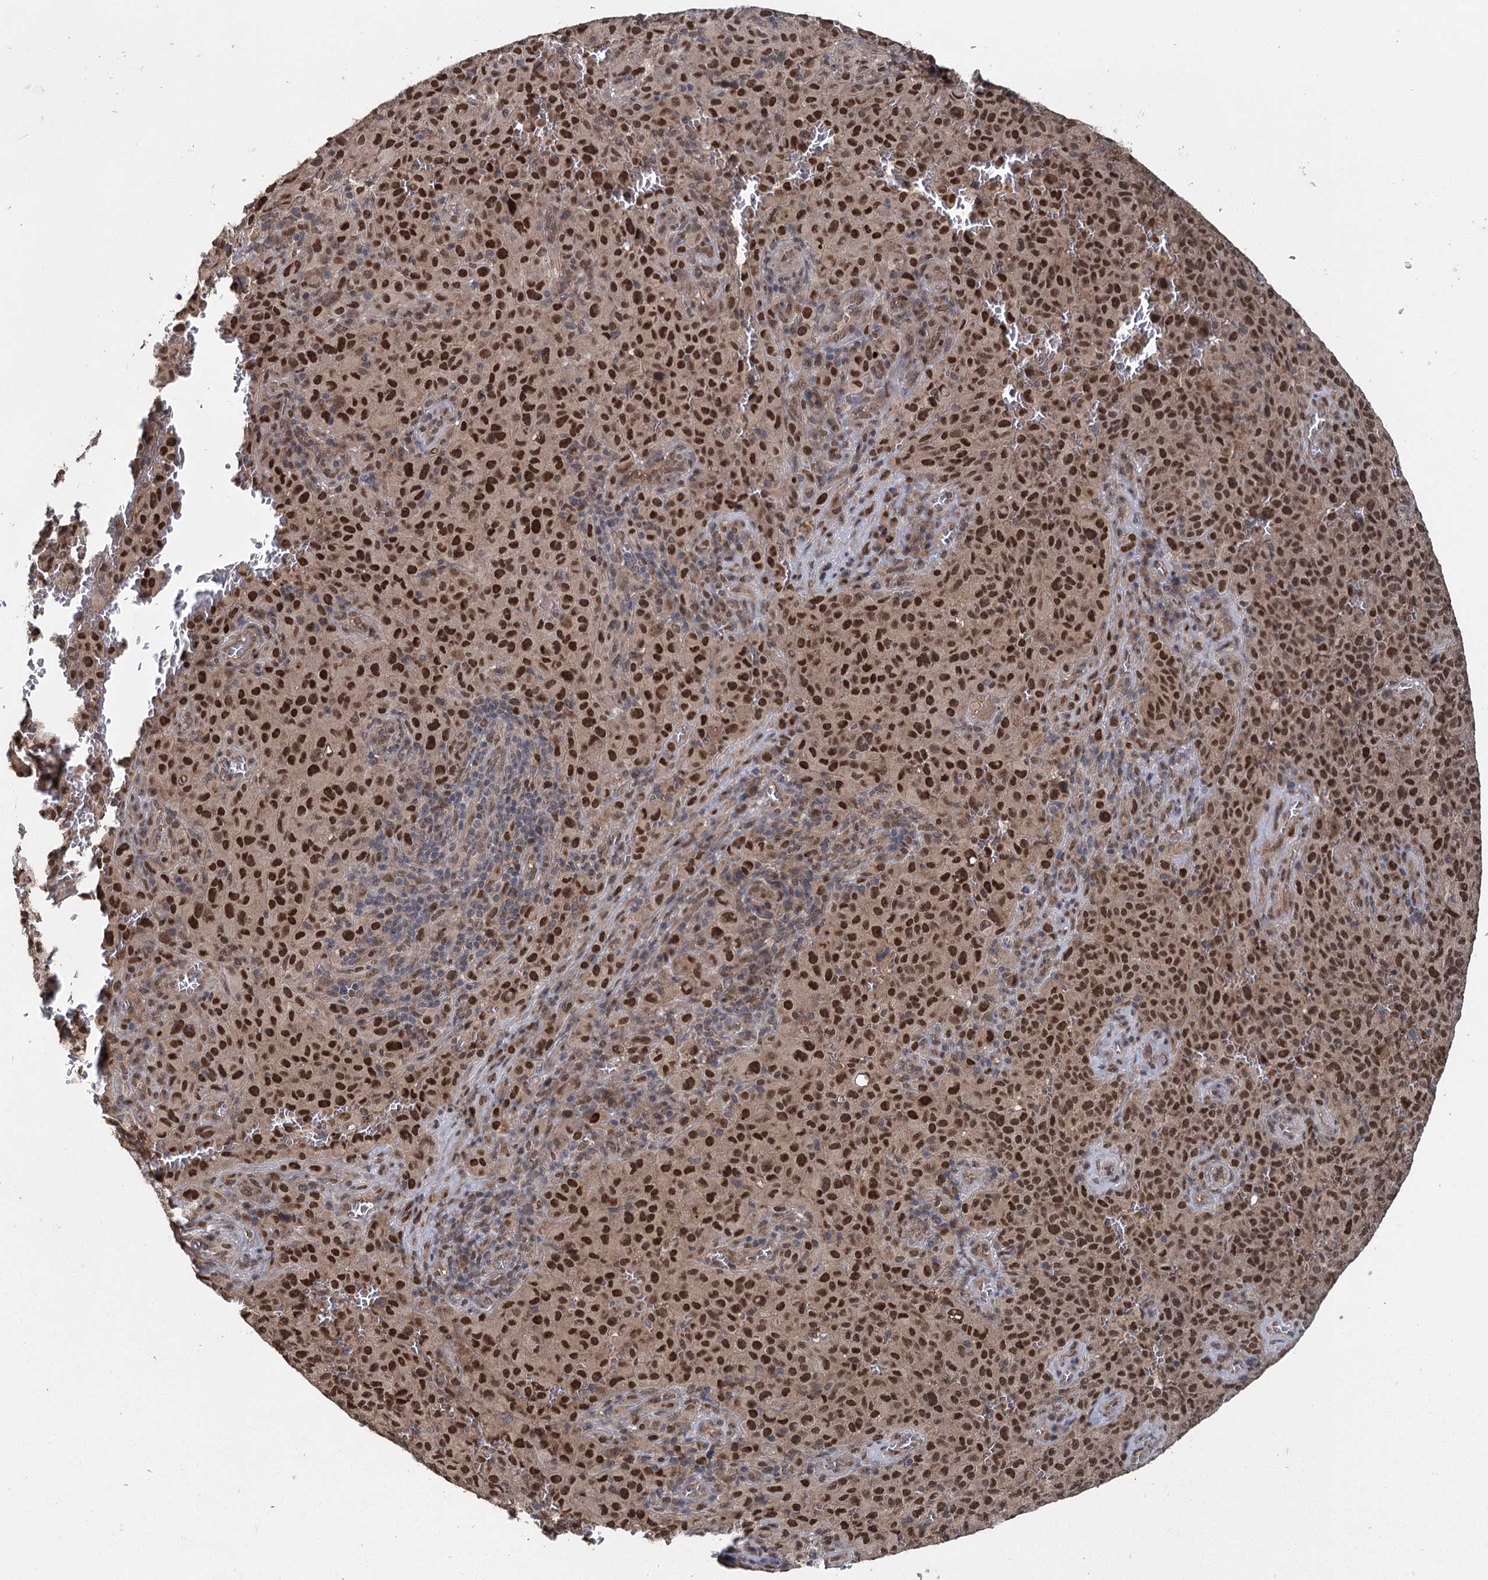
{"staining": {"intensity": "strong", "quantity": ">75%", "location": "nuclear"}, "tissue": "melanoma", "cell_type": "Tumor cells", "image_type": "cancer", "snomed": [{"axis": "morphology", "description": "Malignant melanoma, NOS"}, {"axis": "topography", "description": "Skin"}], "caption": "Immunohistochemical staining of melanoma reveals high levels of strong nuclear protein positivity in approximately >75% of tumor cells.", "gene": "MYG1", "patient": {"sex": "female", "age": 82}}